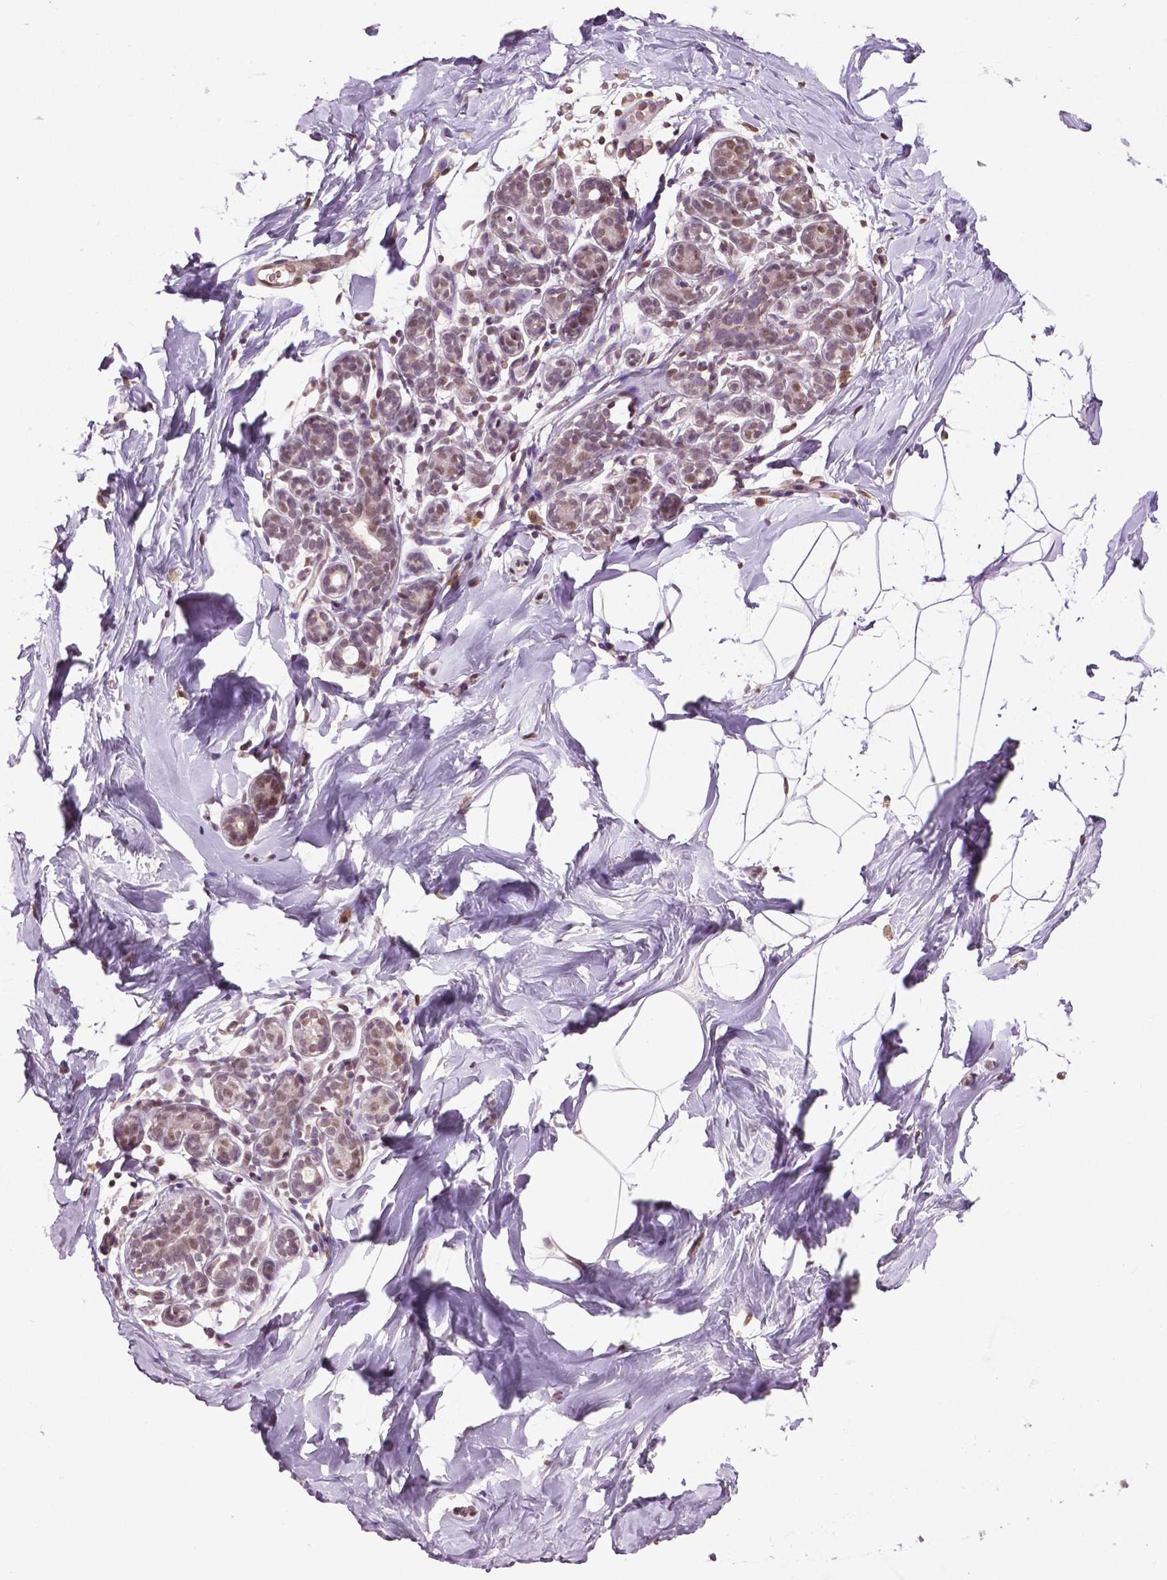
{"staining": {"intensity": "moderate", "quantity": "25%-75%", "location": "nuclear"}, "tissue": "breast", "cell_type": "Adipocytes", "image_type": "normal", "snomed": [{"axis": "morphology", "description": "Normal tissue, NOS"}, {"axis": "topography", "description": "Breast"}], "caption": "The immunohistochemical stain shows moderate nuclear positivity in adipocytes of benign breast. (brown staining indicates protein expression, while blue staining denotes nuclei).", "gene": "DLX5", "patient": {"sex": "female", "age": 32}}